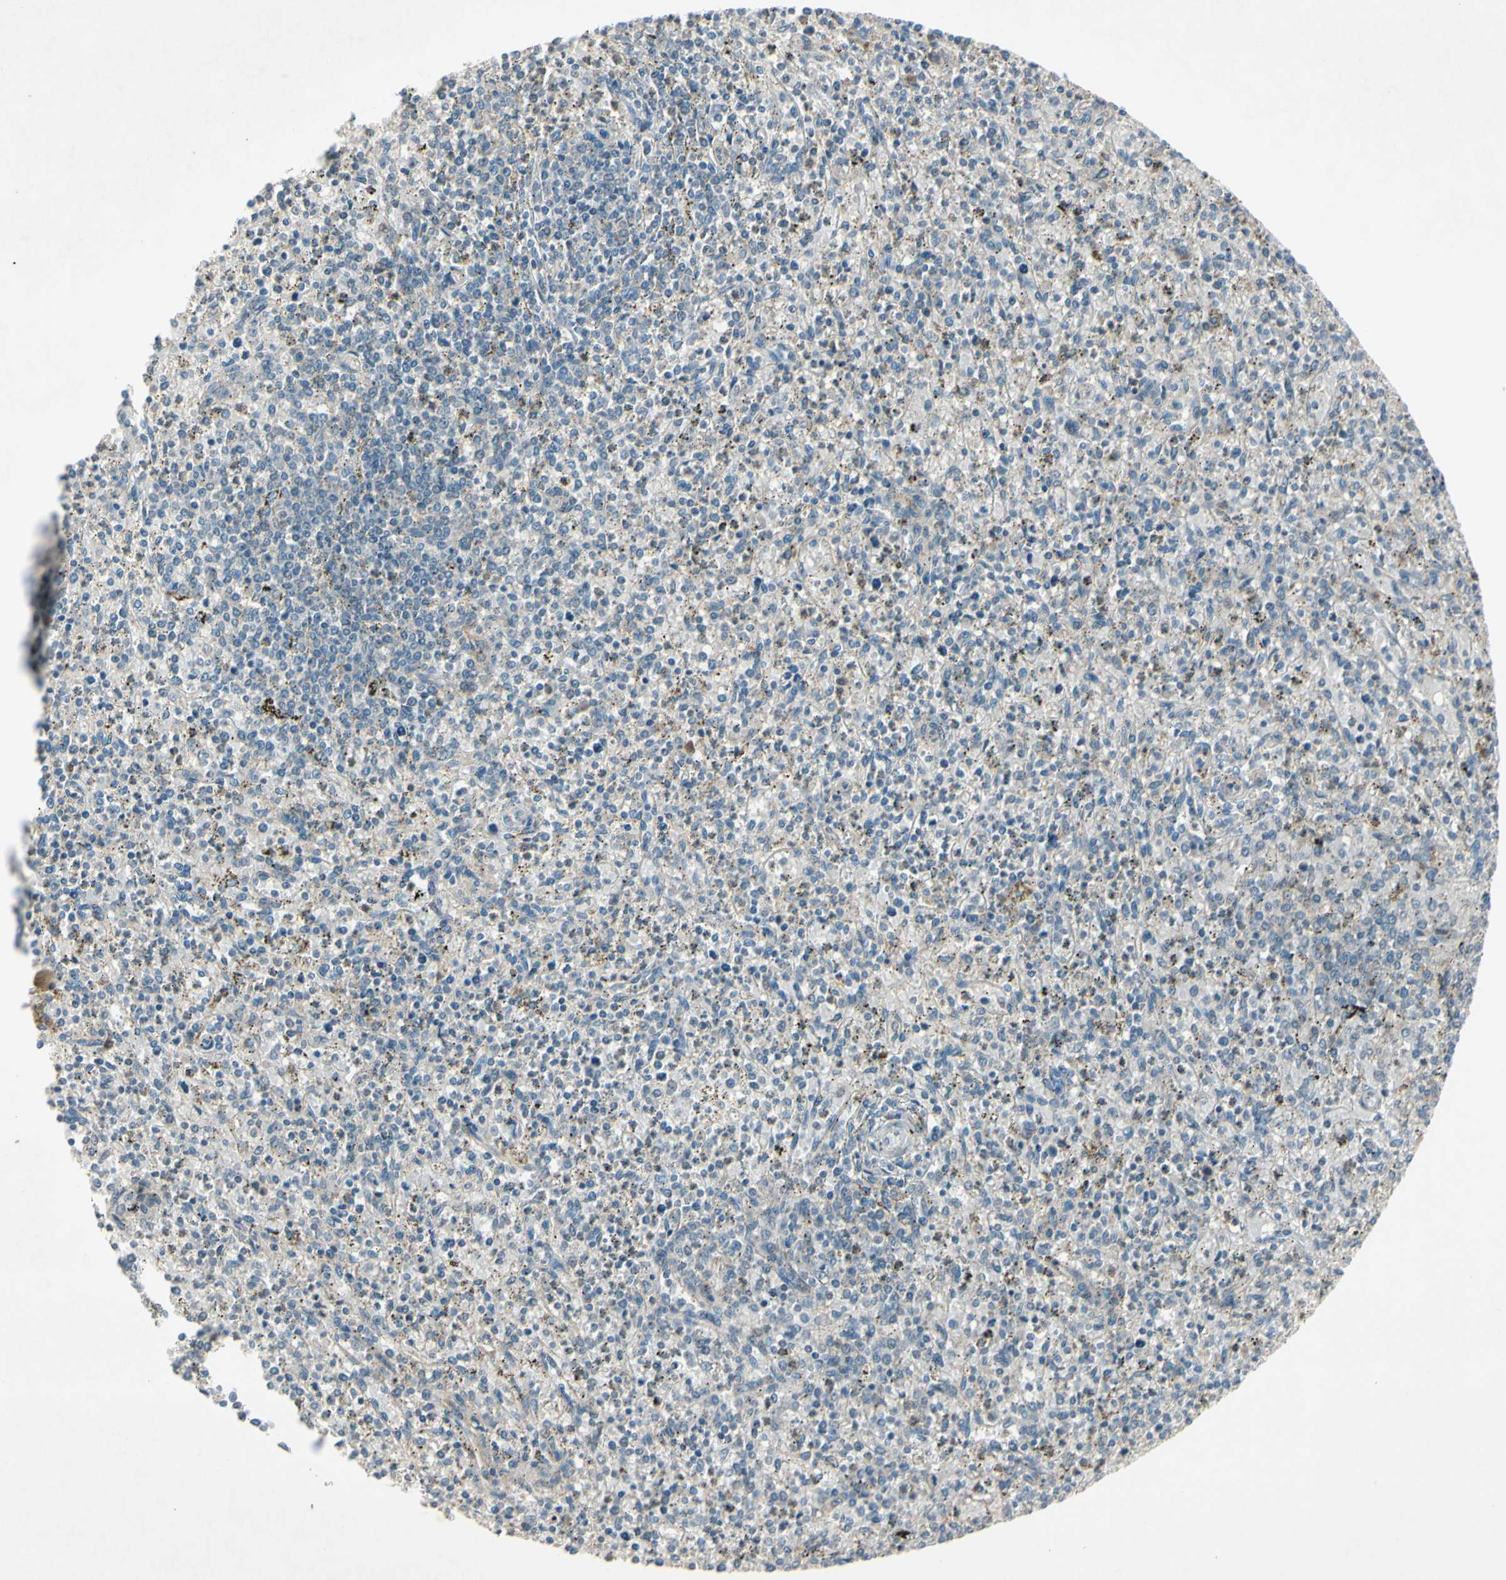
{"staining": {"intensity": "moderate", "quantity": "25%-75%", "location": "cytoplasmic/membranous"}, "tissue": "spleen", "cell_type": "Cells in red pulp", "image_type": "normal", "snomed": [{"axis": "morphology", "description": "Normal tissue, NOS"}, {"axis": "topography", "description": "Spleen"}], "caption": "Immunohistochemistry image of benign spleen: human spleen stained using IHC reveals medium levels of moderate protein expression localized specifically in the cytoplasmic/membranous of cells in red pulp, appearing as a cytoplasmic/membranous brown color.", "gene": "FHDC1", "patient": {"sex": "male", "age": 72}}